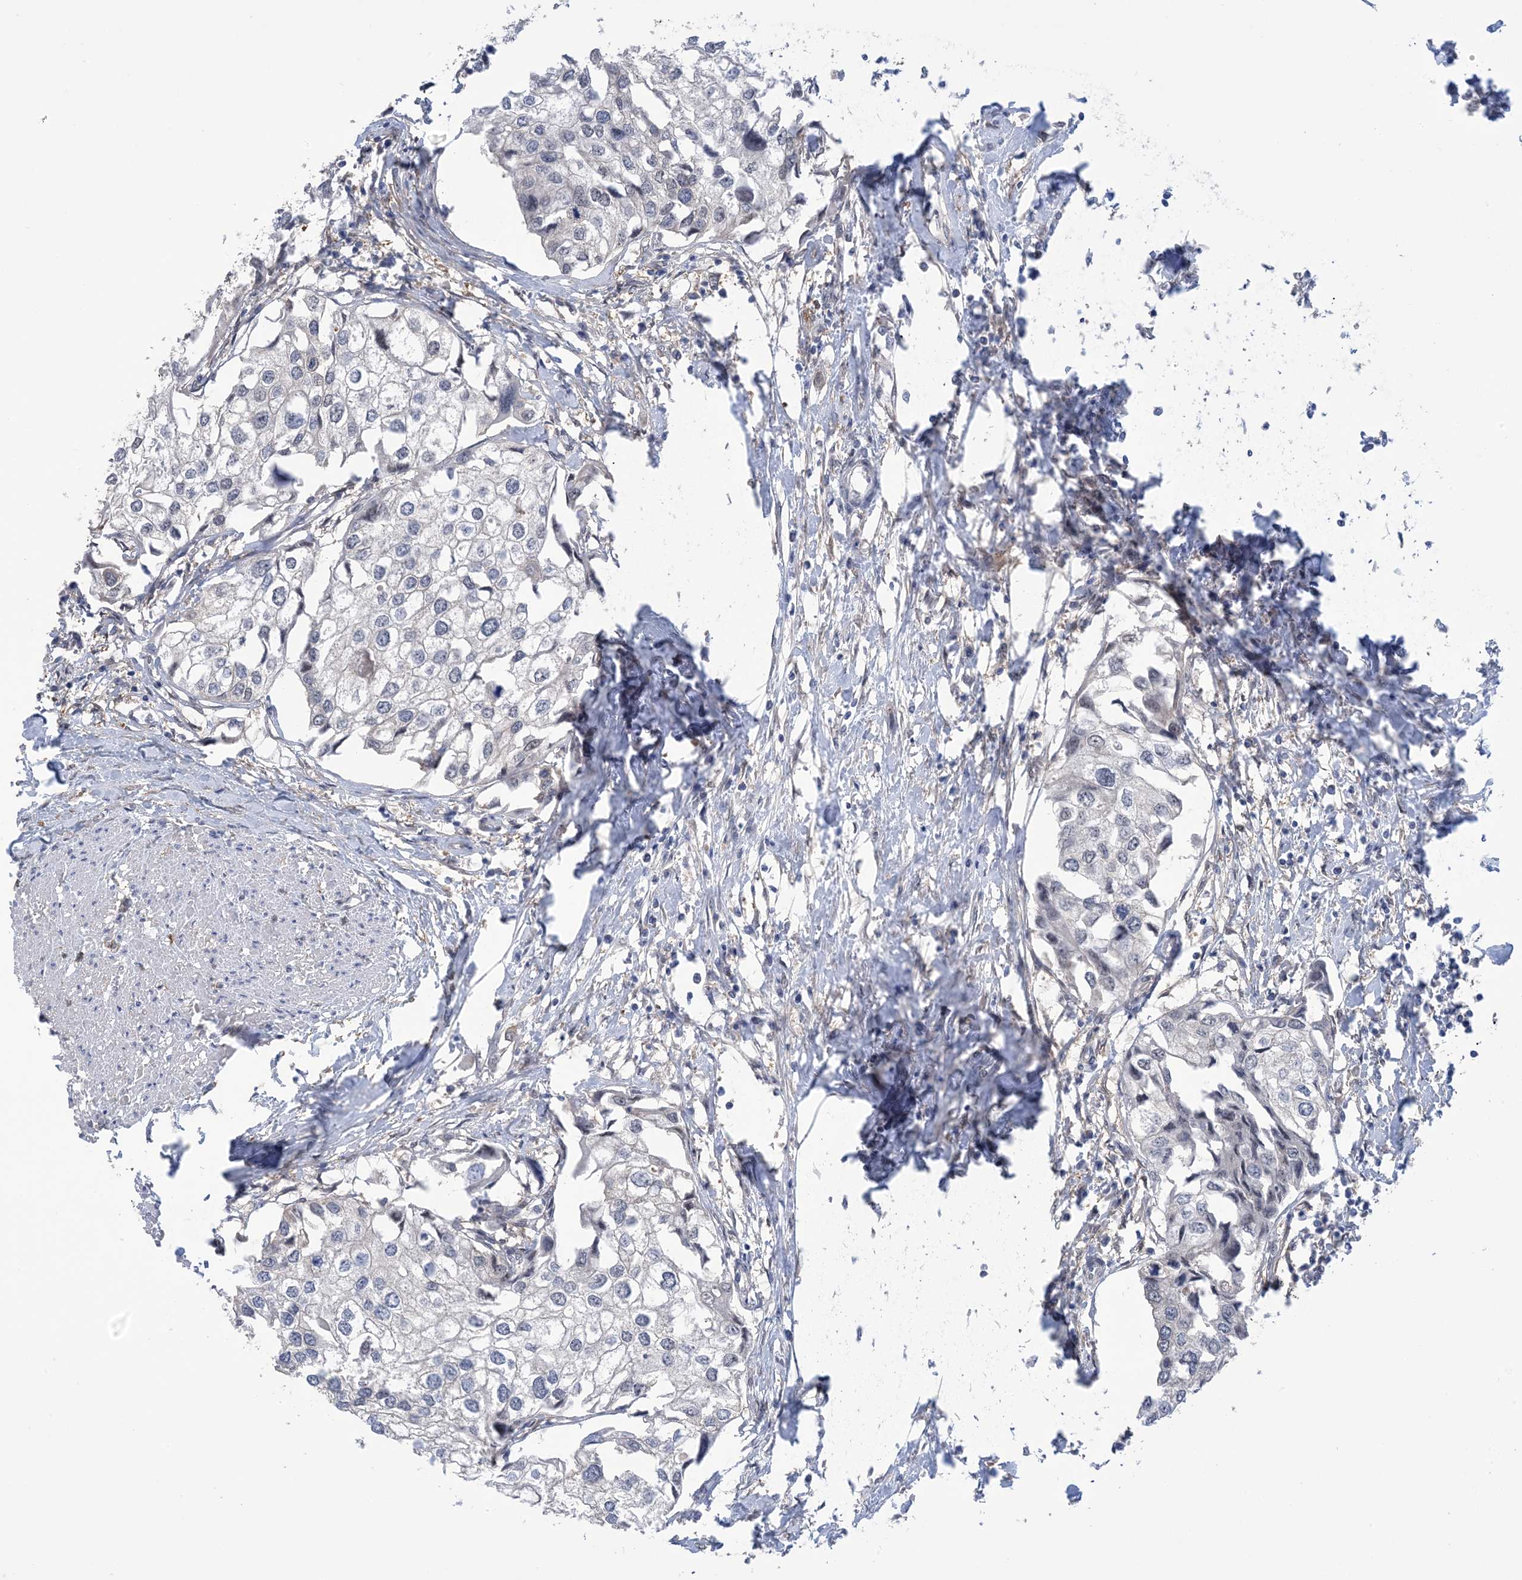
{"staining": {"intensity": "negative", "quantity": "none", "location": "none"}, "tissue": "urothelial cancer", "cell_type": "Tumor cells", "image_type": "cancer", "snomed": [{"axis": "morphology", "description": "Urothelial carcinoma, High grade"}, {"axis": "topography", "description": "Urinary bladder"}], "caption": "Tumor cells are negative for brown protein staining in urothelial carcinoma (high-grade).", "gene": "ZNF8", "patient": {"sex": "male", "age": 64}}